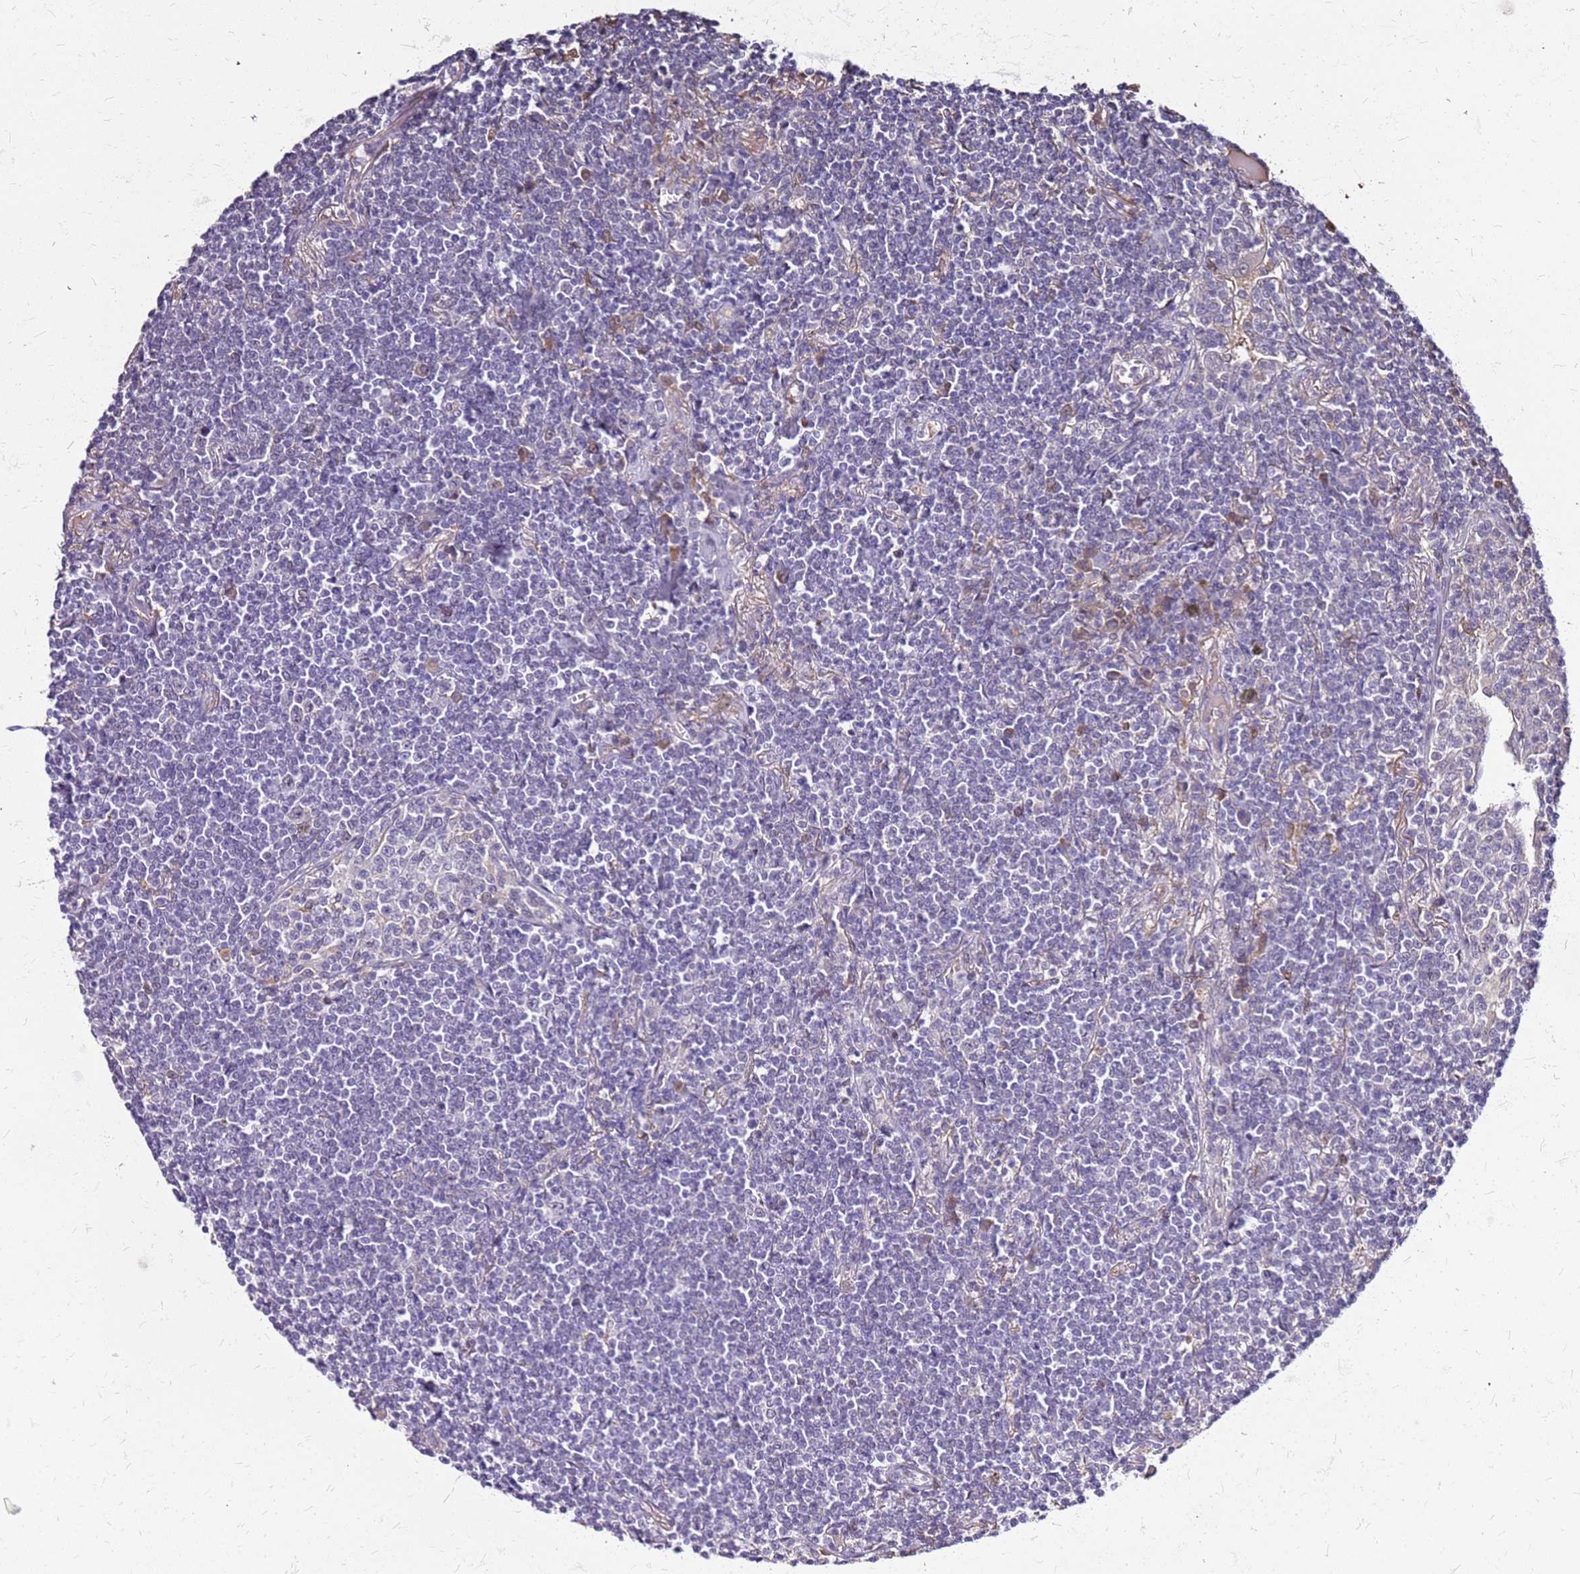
{"staining": {"intensity": "negative", "quantity": "none", "location": "none"}, "tissue": "lymphoma", "cell_type": "Tumor cells", "image_type": "cancer", "snomed": [{"axis": "morphology", "description": "Malignant lymphoma, non-Hodgkin's type, Low grade"}, {"axis": "topography", "description": "Lung"}], "caption": "DAB immunohistochemical staining of lymphoma reveals no significant expression in tumor cells.", "gene": "ALDH1A3", "patient": {"sex": "female", "age": 71}}